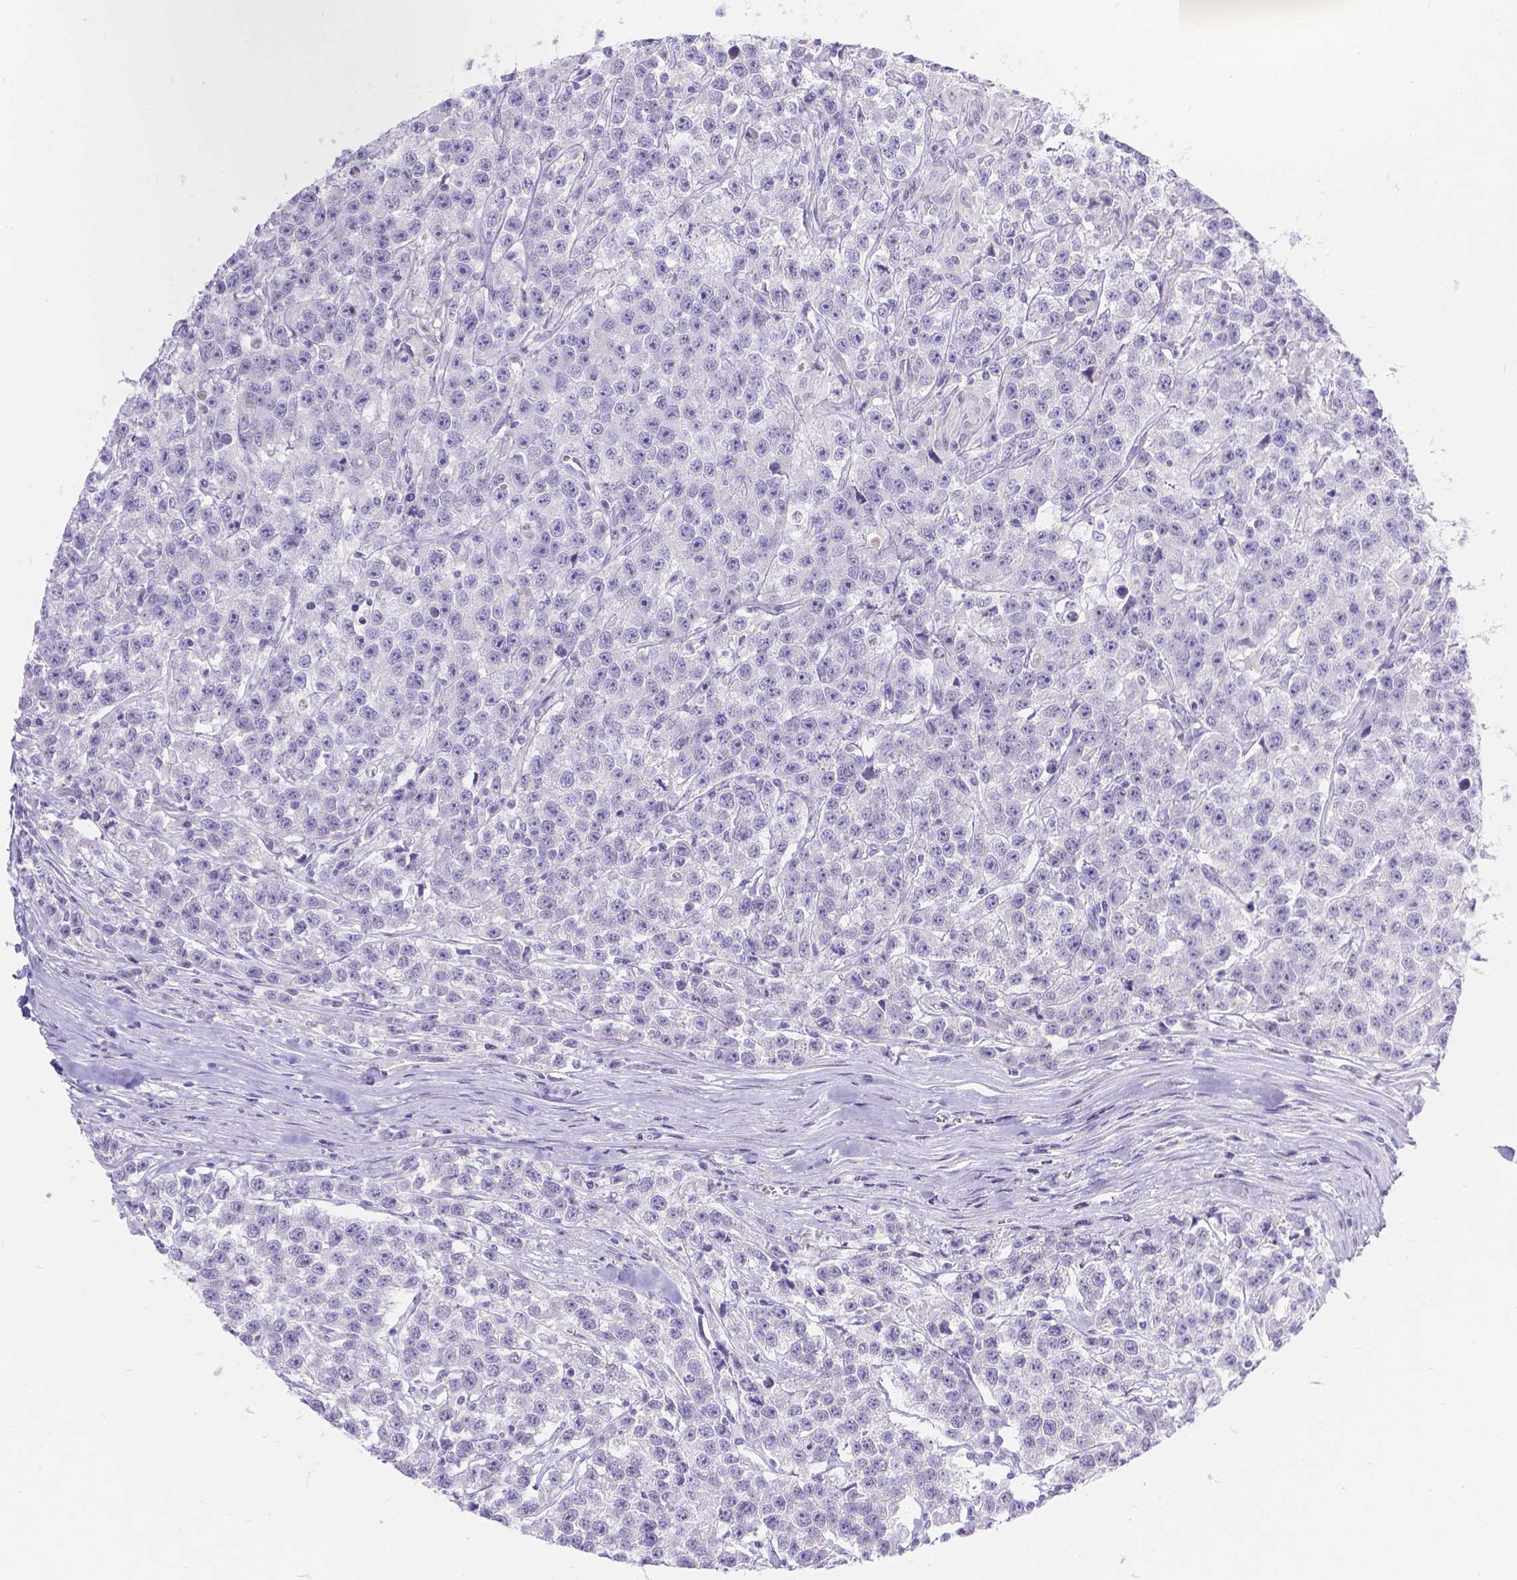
{"staining": {"intensity": "negative", "quantity": "none", "location": "none"}, "tissue": "testis cancer", "cell_type": "Tumor cells", "image_type": "cancer", "snomed": [{"axis": "morphology", "description": "Seminoma, NOS"}, {"axis": "topography", "description": "Testis"}], "caption": "The histopathology image demonstrates no significant staining in tumor cells of testis seminoma. (DAB immunohistochemistry visualized using brightfield microscopy, high magnification).", "gene": "GNRHR", "patient": {"sex": "male", "age": 59}}